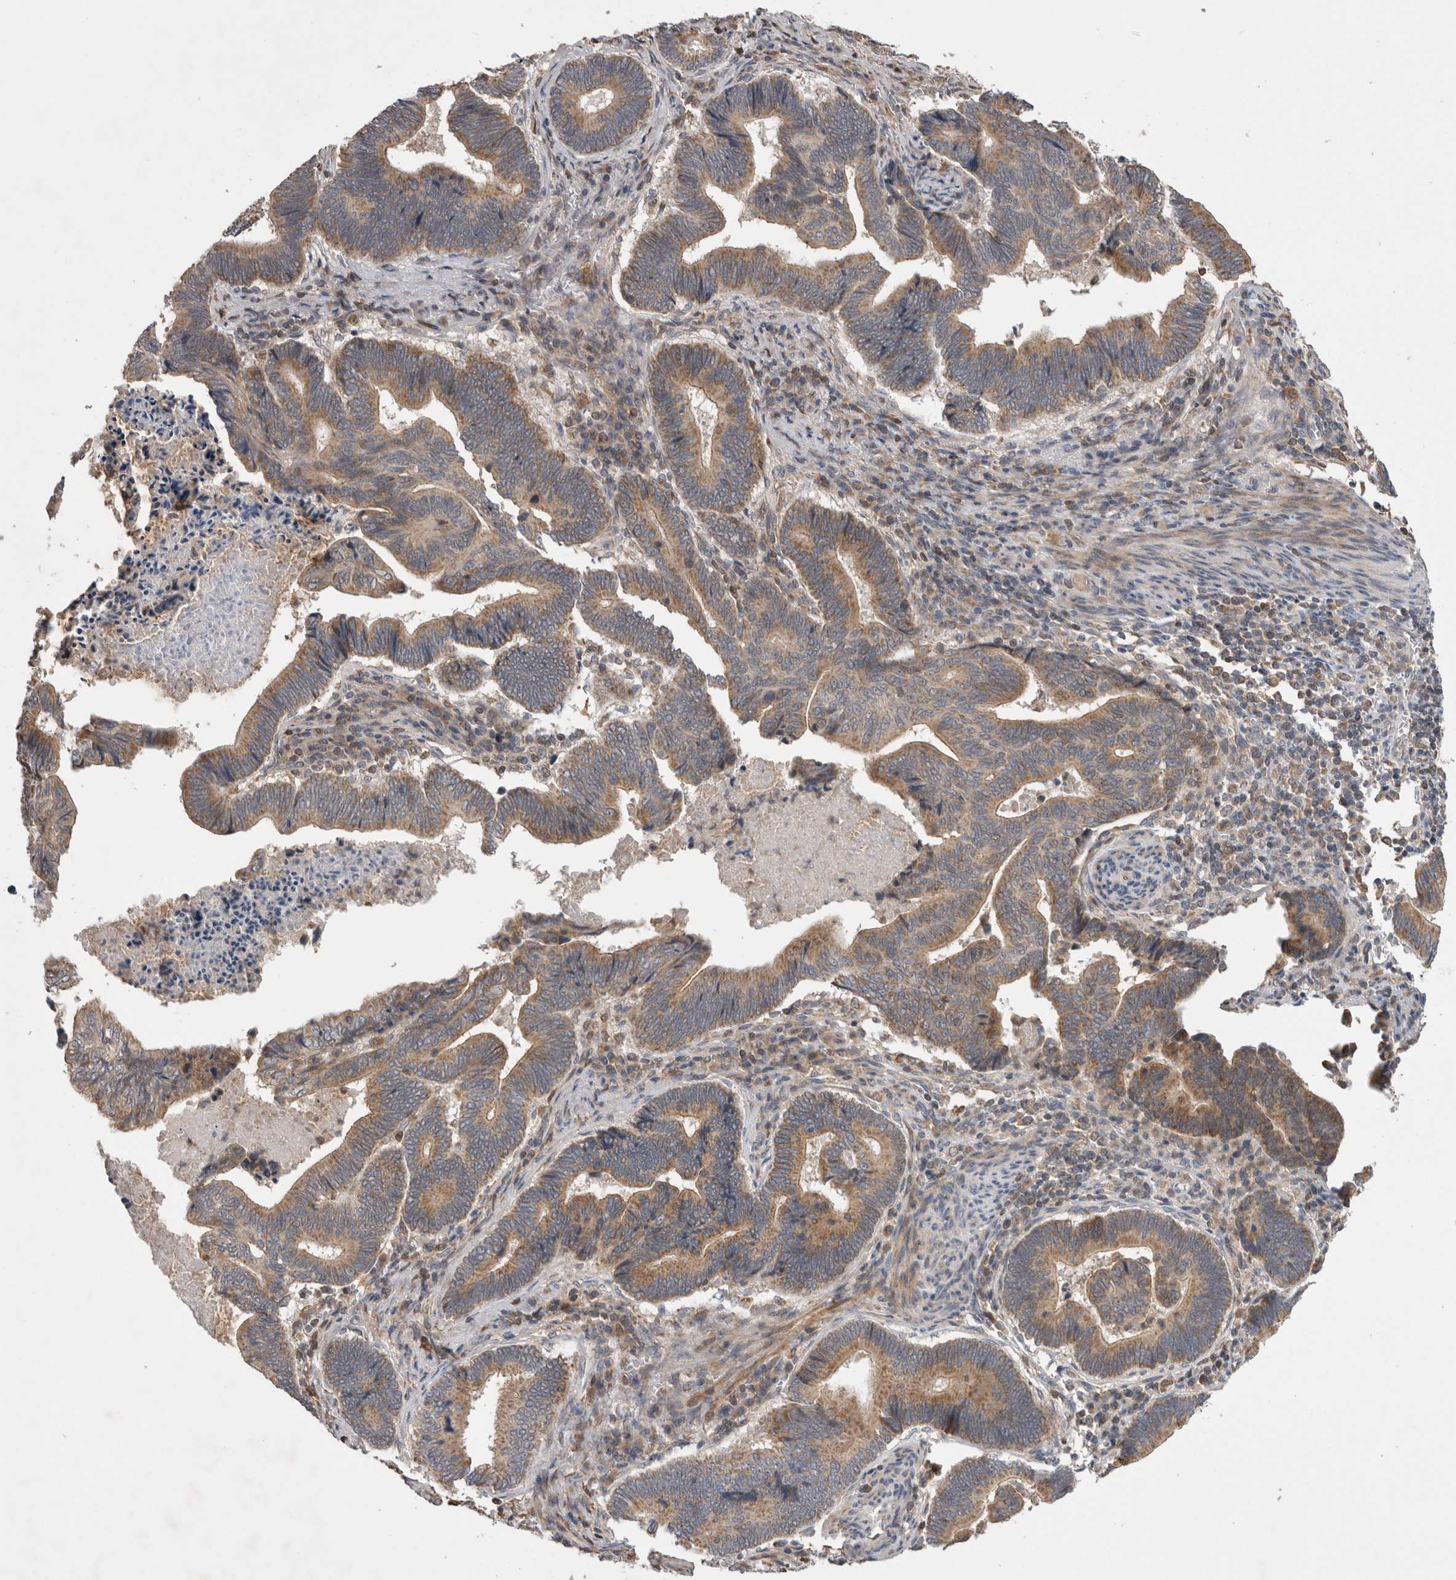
{"staining": {"intensity": "weak", "quantity": ">75%", "location": "cytoplasmic/membranous"}, "tissue": "pancreatic cancer", "cell_type": "Tumor cells", "image_type": "cancer", "snomed": [{"axis": "morphology", "description": "Adenocarcinoma, NOS"}, {"axis": "topography", "description": "Pancreas"}], "caption": "Pancreatic cancer was stained to show a protein in brown. There is low levels of weak cytoplasmic/membranous positivity in approximately >75% of tumor cells. The protein is stained brown, and the nuclei are stained in blue (DAB IHC with brightfield microscopy, high magnification).", "gene": "KCNIP1", "patient": {"sex": "female", "age": 70}}